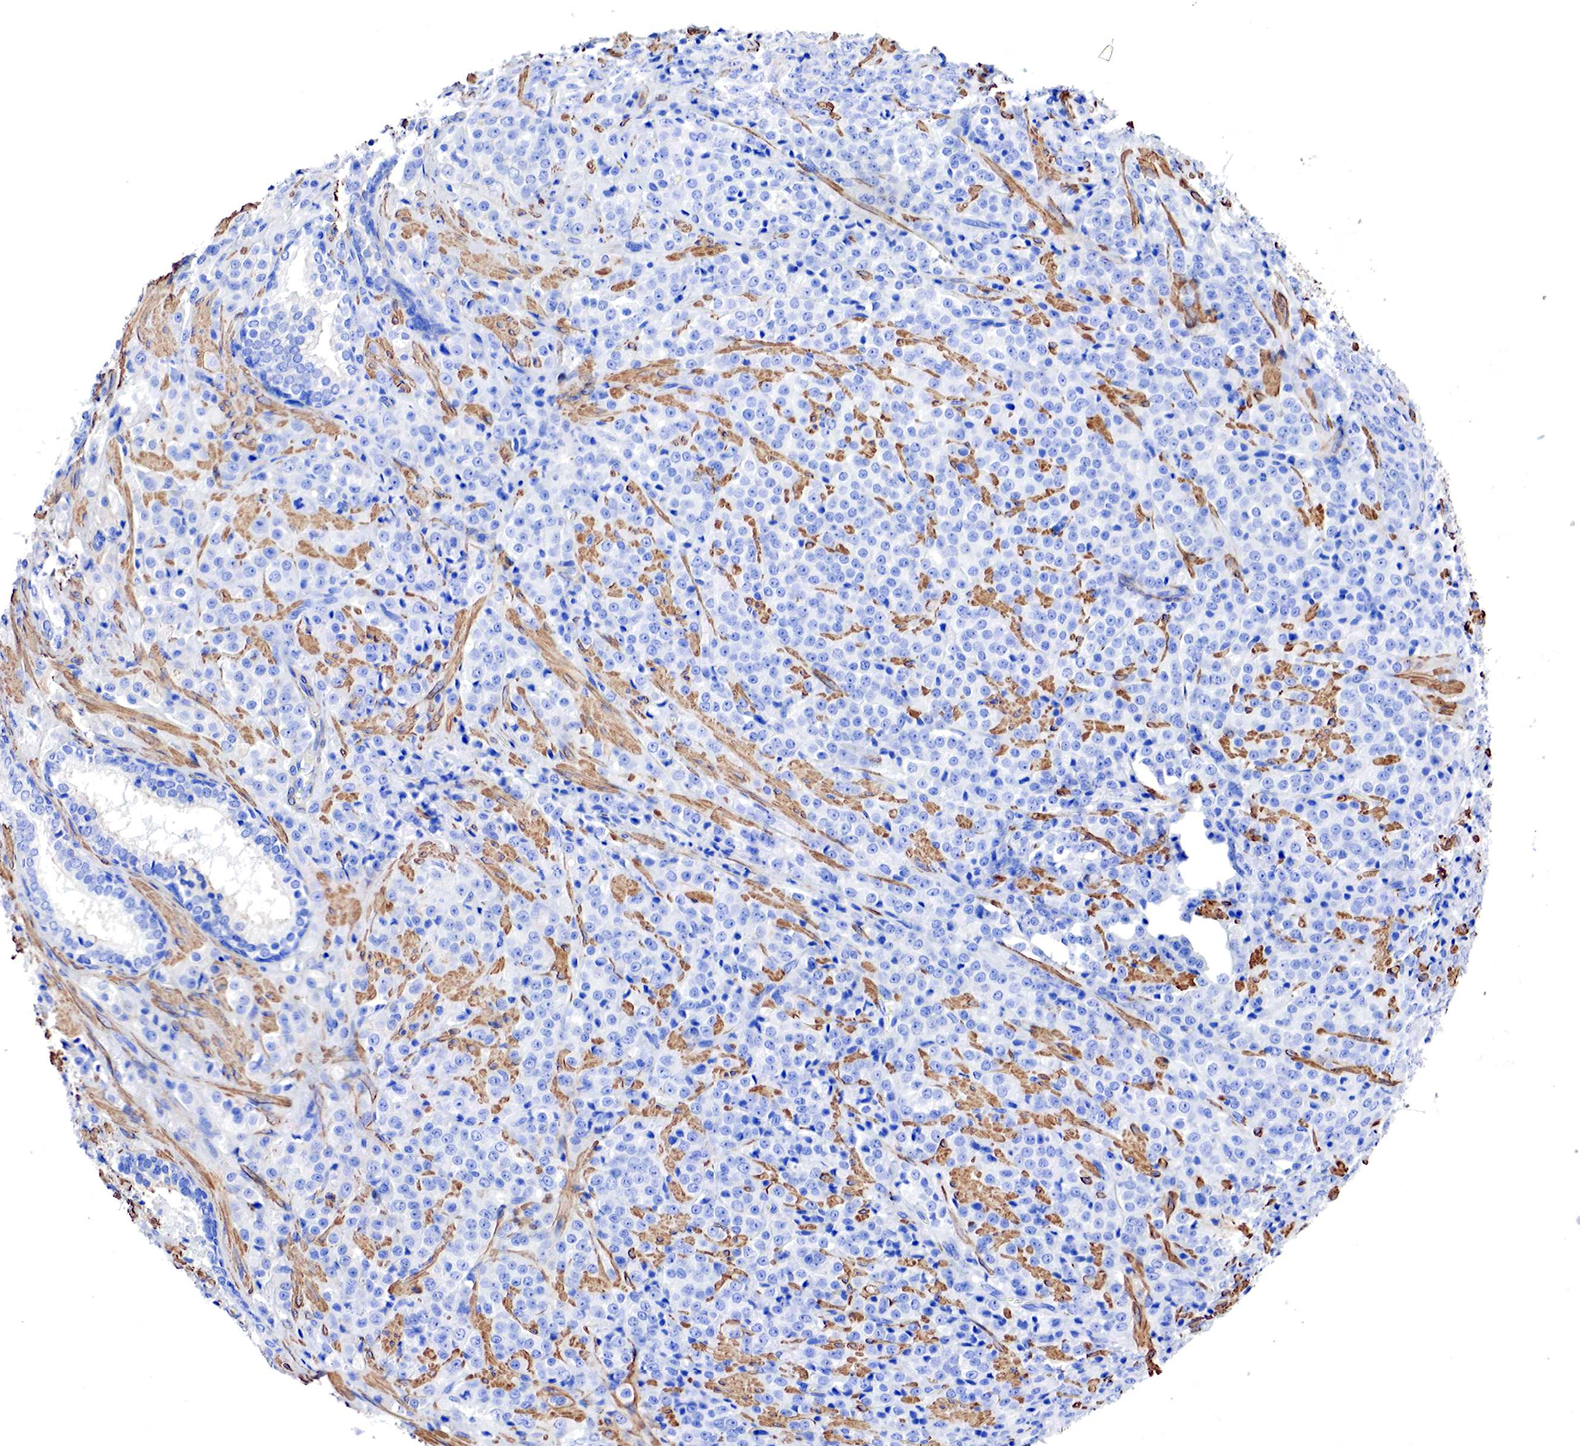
{"staining": {"intensity": "negative", "quantity": "none", "location": "none"}, "tissue": "prostate cancer", "cell_type": "Tumor cells", "image_type": "cancer", "snomed": [{"axis": "morphology", "description": "Adenocarcinoma, Medium grade"}, {"axis": "topography", "description": "Prostate"}], "caption": "The IHC photomicrograph has no significant staining in tumor cells of adenocarcinoma (medium-grade) (prostate) tissue.", "gene": "TPM1", "patient": {"sex": "male", "age": 70}}